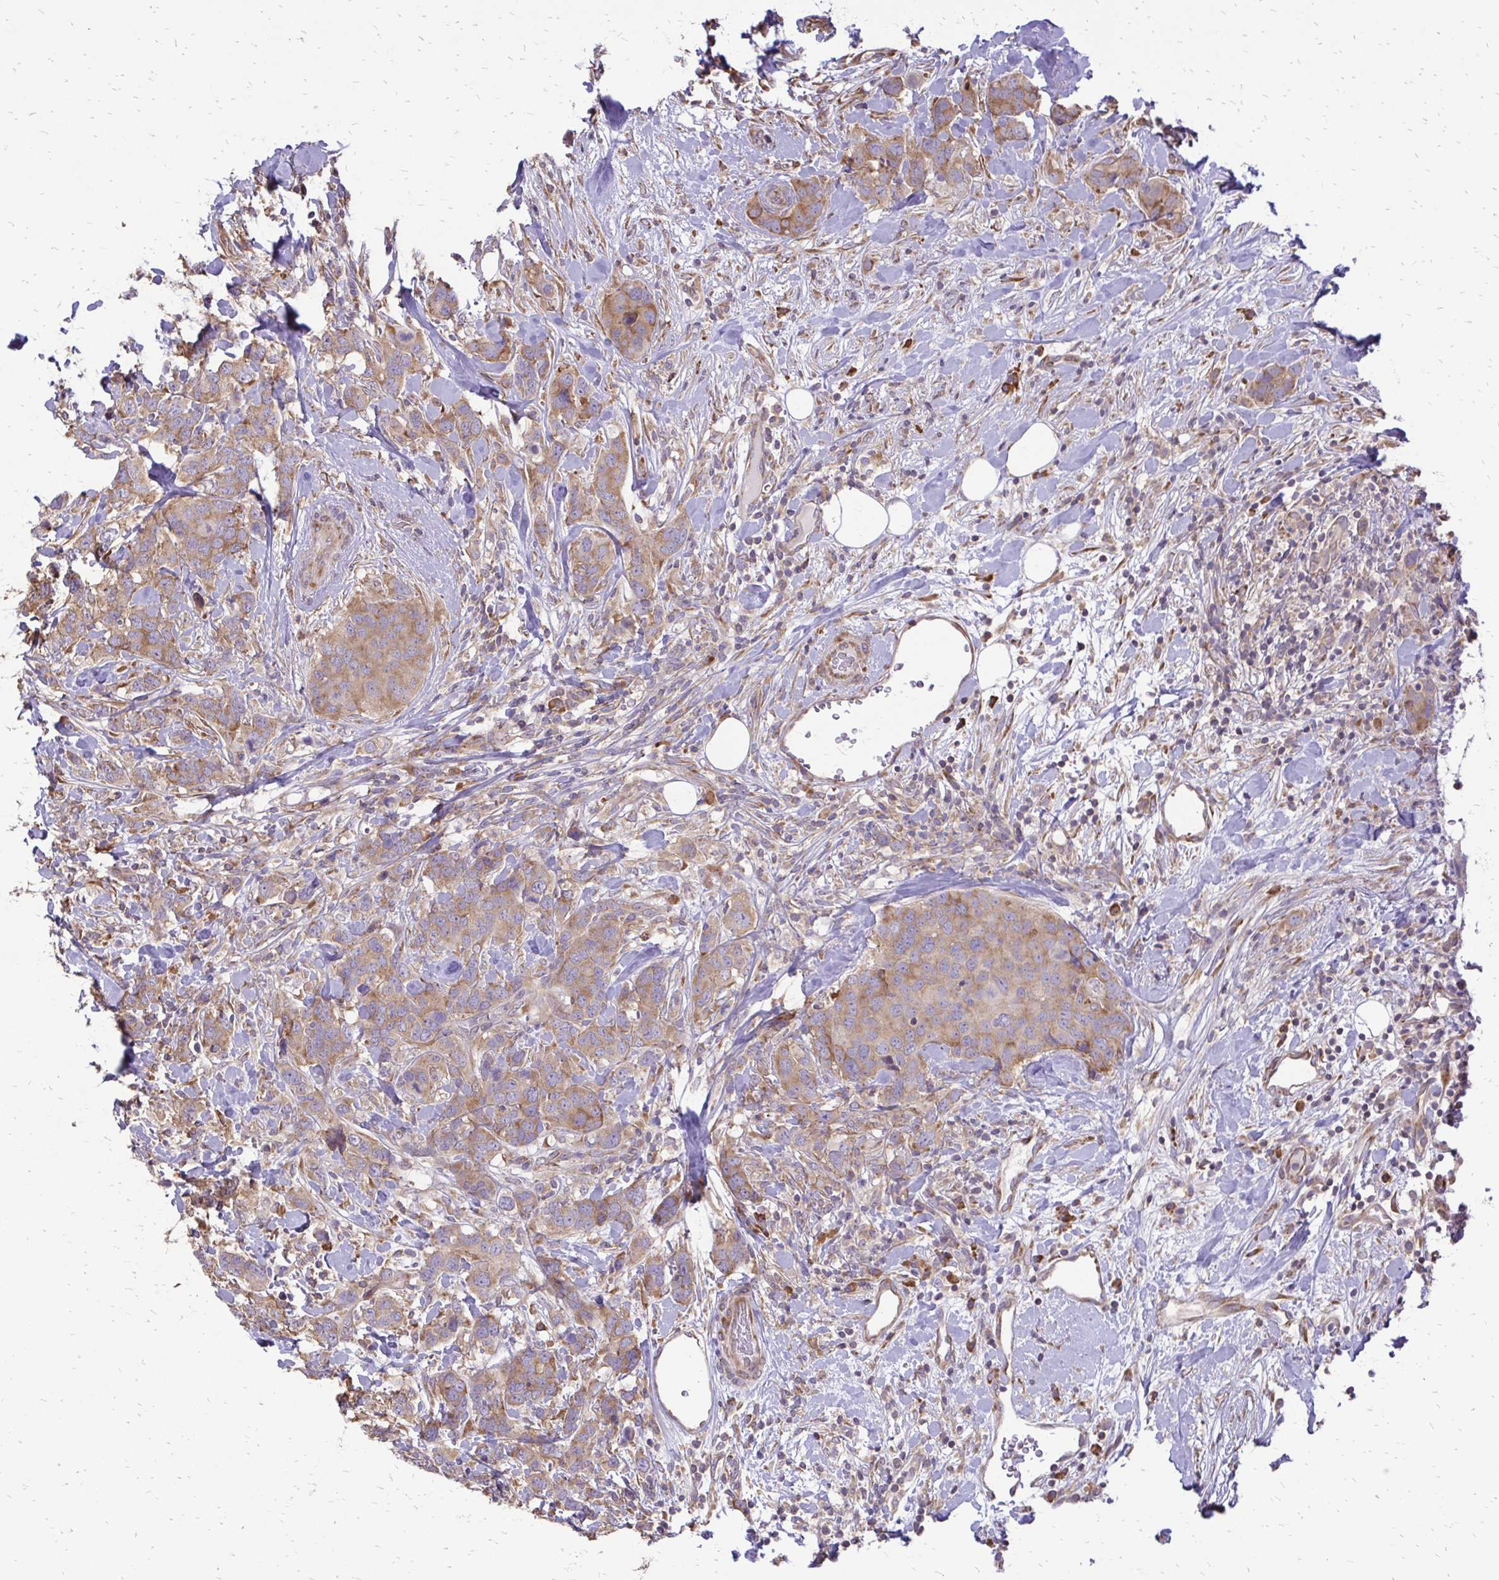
{"staining": {"intensity": "moderate", "quantity": ">75%", "location": "cytoplasmic/membranous"}, "tissue": "breast cancer", "cell_type": "Tumor cells", "image_type": "cancer", "snomed": [{"axis": "morphology", "description": "Lobular carcinoma"}, {"axis": "topography", "description": "Breast"}], "caption": "Breast lobular carcinoma was stained to show a protein in brown. There is medium levels of moderate cytoplasmic/membranous positivity in about >75% of tumor cells.", "gene": "RPS3", "patient": {"sex": "female", "age": 59}}